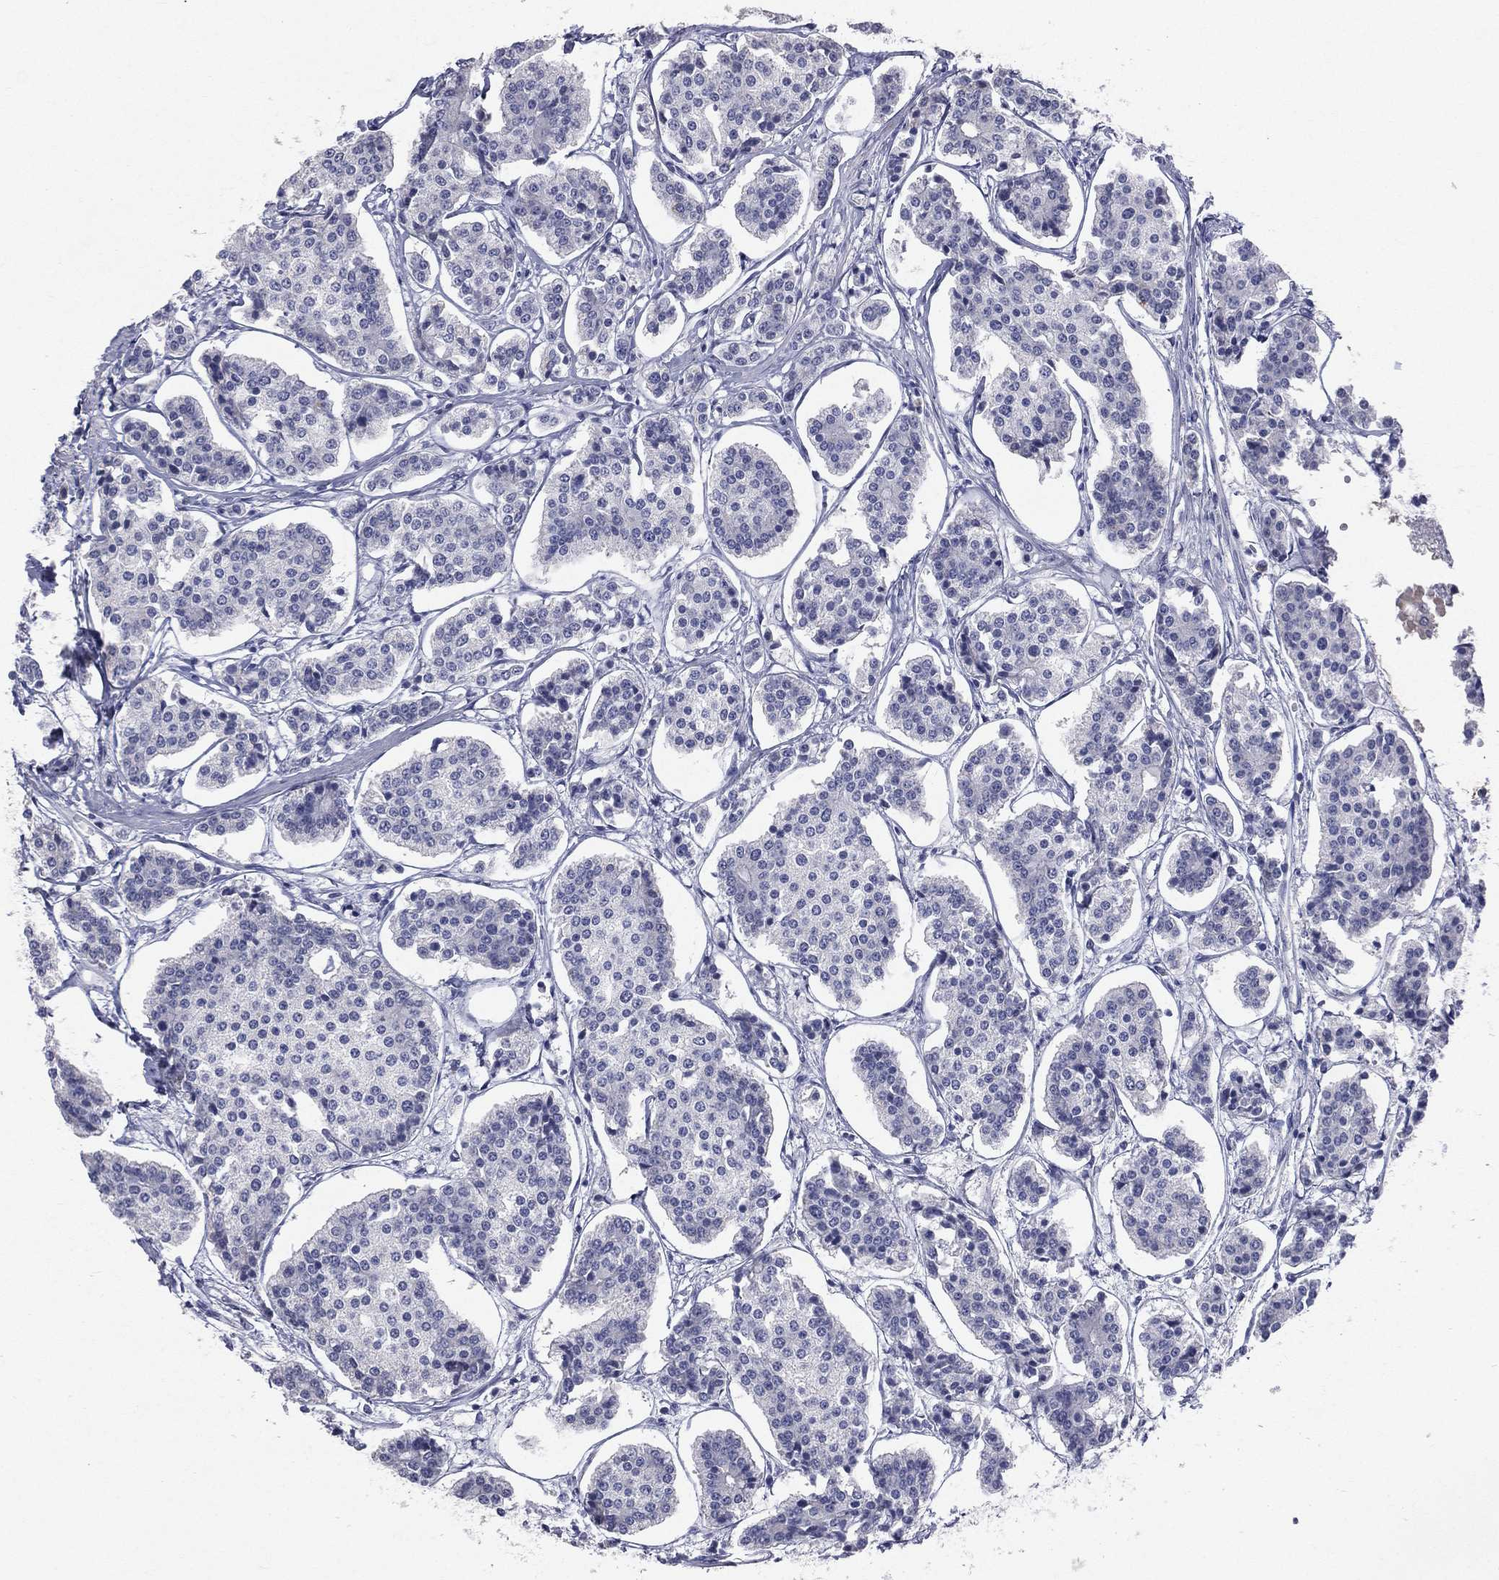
{"staining": {"intensity": "negative", "quantity": "none", "location": "none"}, "tissue": "carcinoid", "cell_type": "Tumor cells", "image_type": "cancer", "snomed": [{"axis": "morphology", "description": "Carcinoid, malignant, NOS"}, {"axis": "topography", "description": "Small intestine"}], "caption": "Immunohistochemistry (IHC) image of malignant carcinoid stained for a protein (brown), which displays no positivity in tumor cells.", "gene": "STK31", "patient": {"sex": "female", "age": 65}}